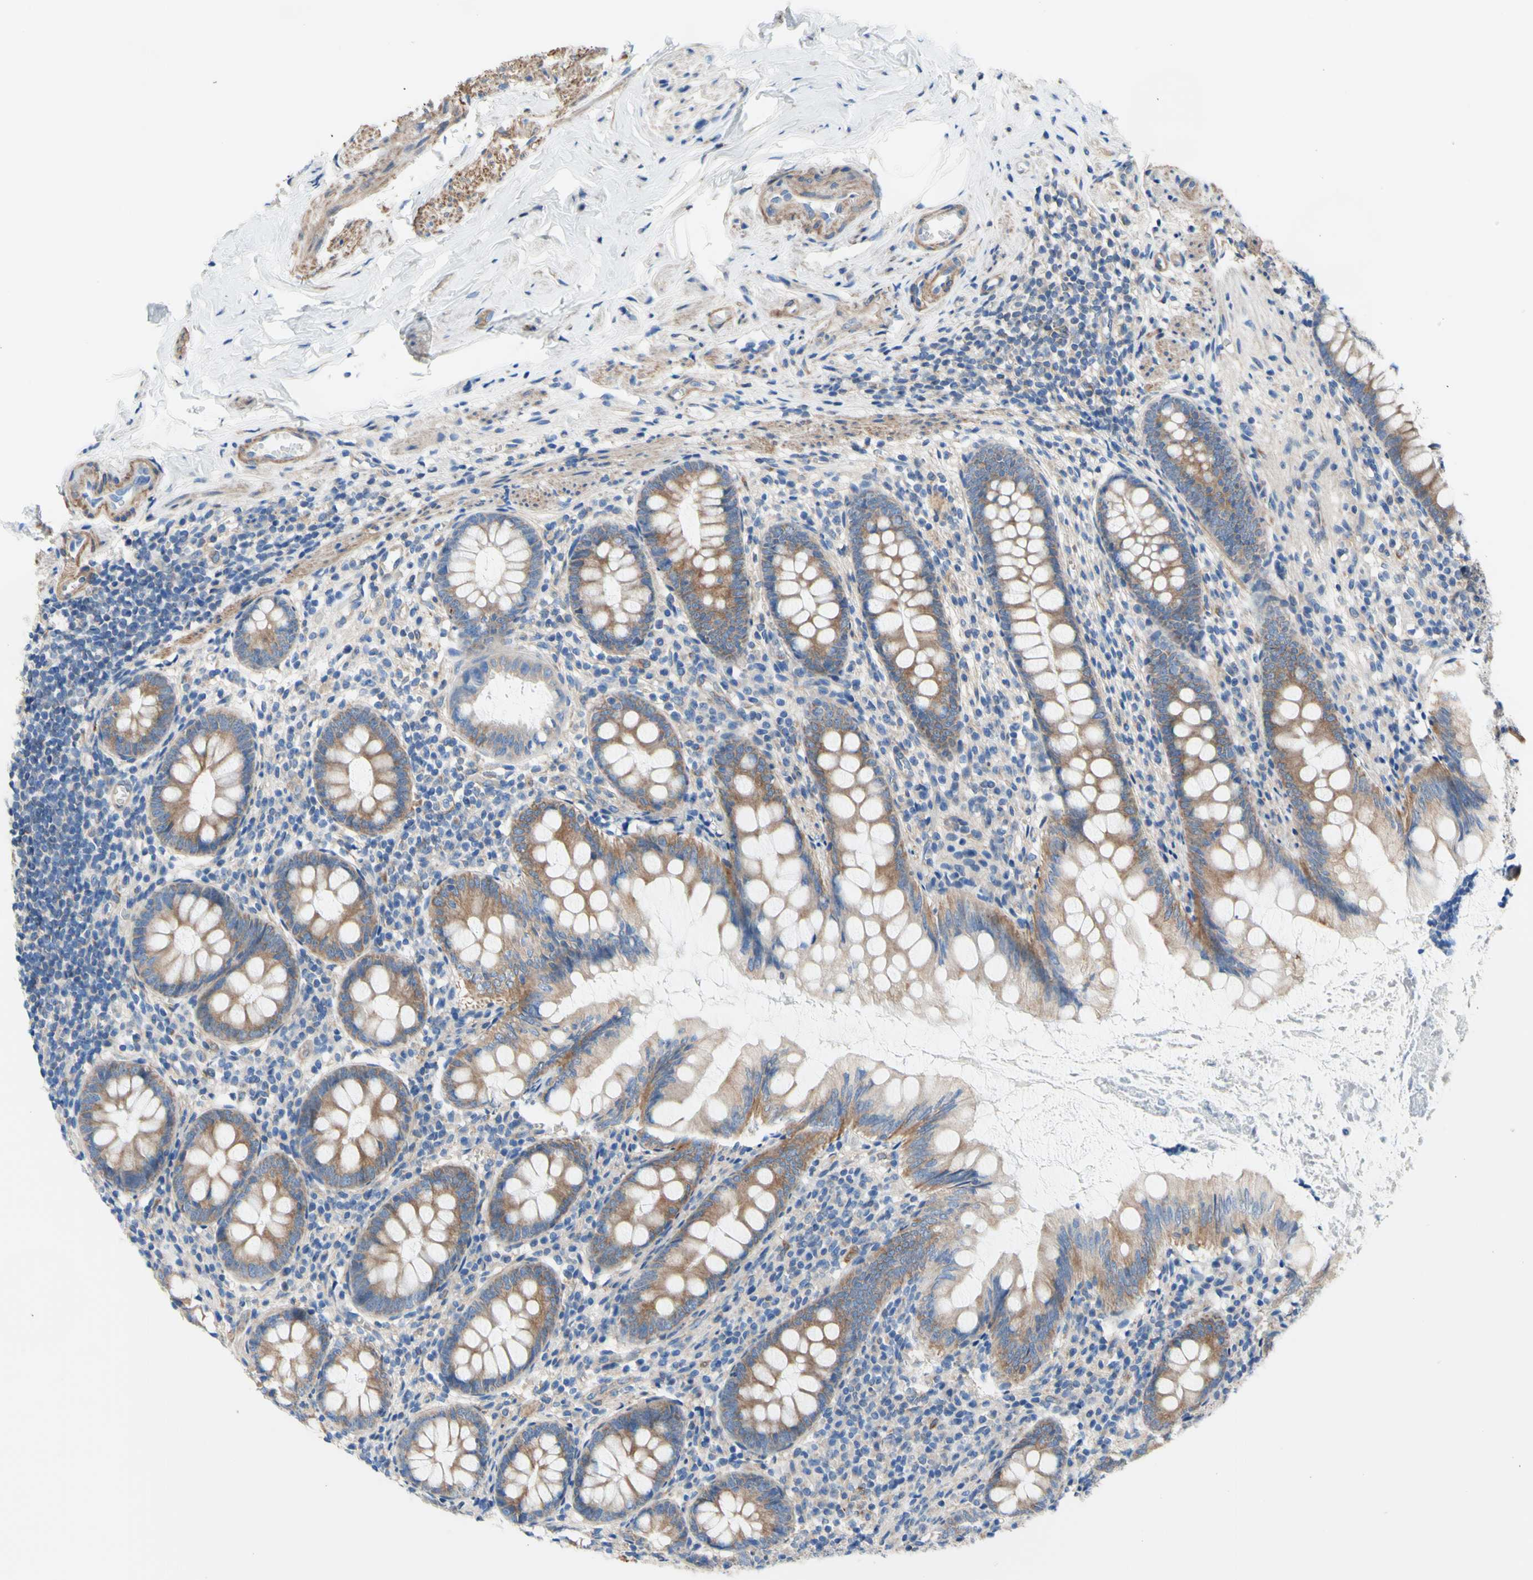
{"staining": {"intensity": "moderate", "quantity": ">75%", "location": "cytoplasmic/membranous"}, "tissue": "appendix", "cell_type": "Glandular cells", "image_type": "normal", "snomed": [{"axis": "morphology", "description": "Normal tissue, NOS"}, {"axis": "topography", "description": "Appendix"}], "caption": "Appendix stained with DAB (3,3'-diaminobenzidine) immunohistochemistry (IHC) demonstrates medium levels of moderate cytoplasmic/membranous expression in about >75% of glandular cells. (Brightfield microscopy of DAB IHC at high magnification).", "gene": "RETREG2", "patient": {"sex": "female", "age": 77}}